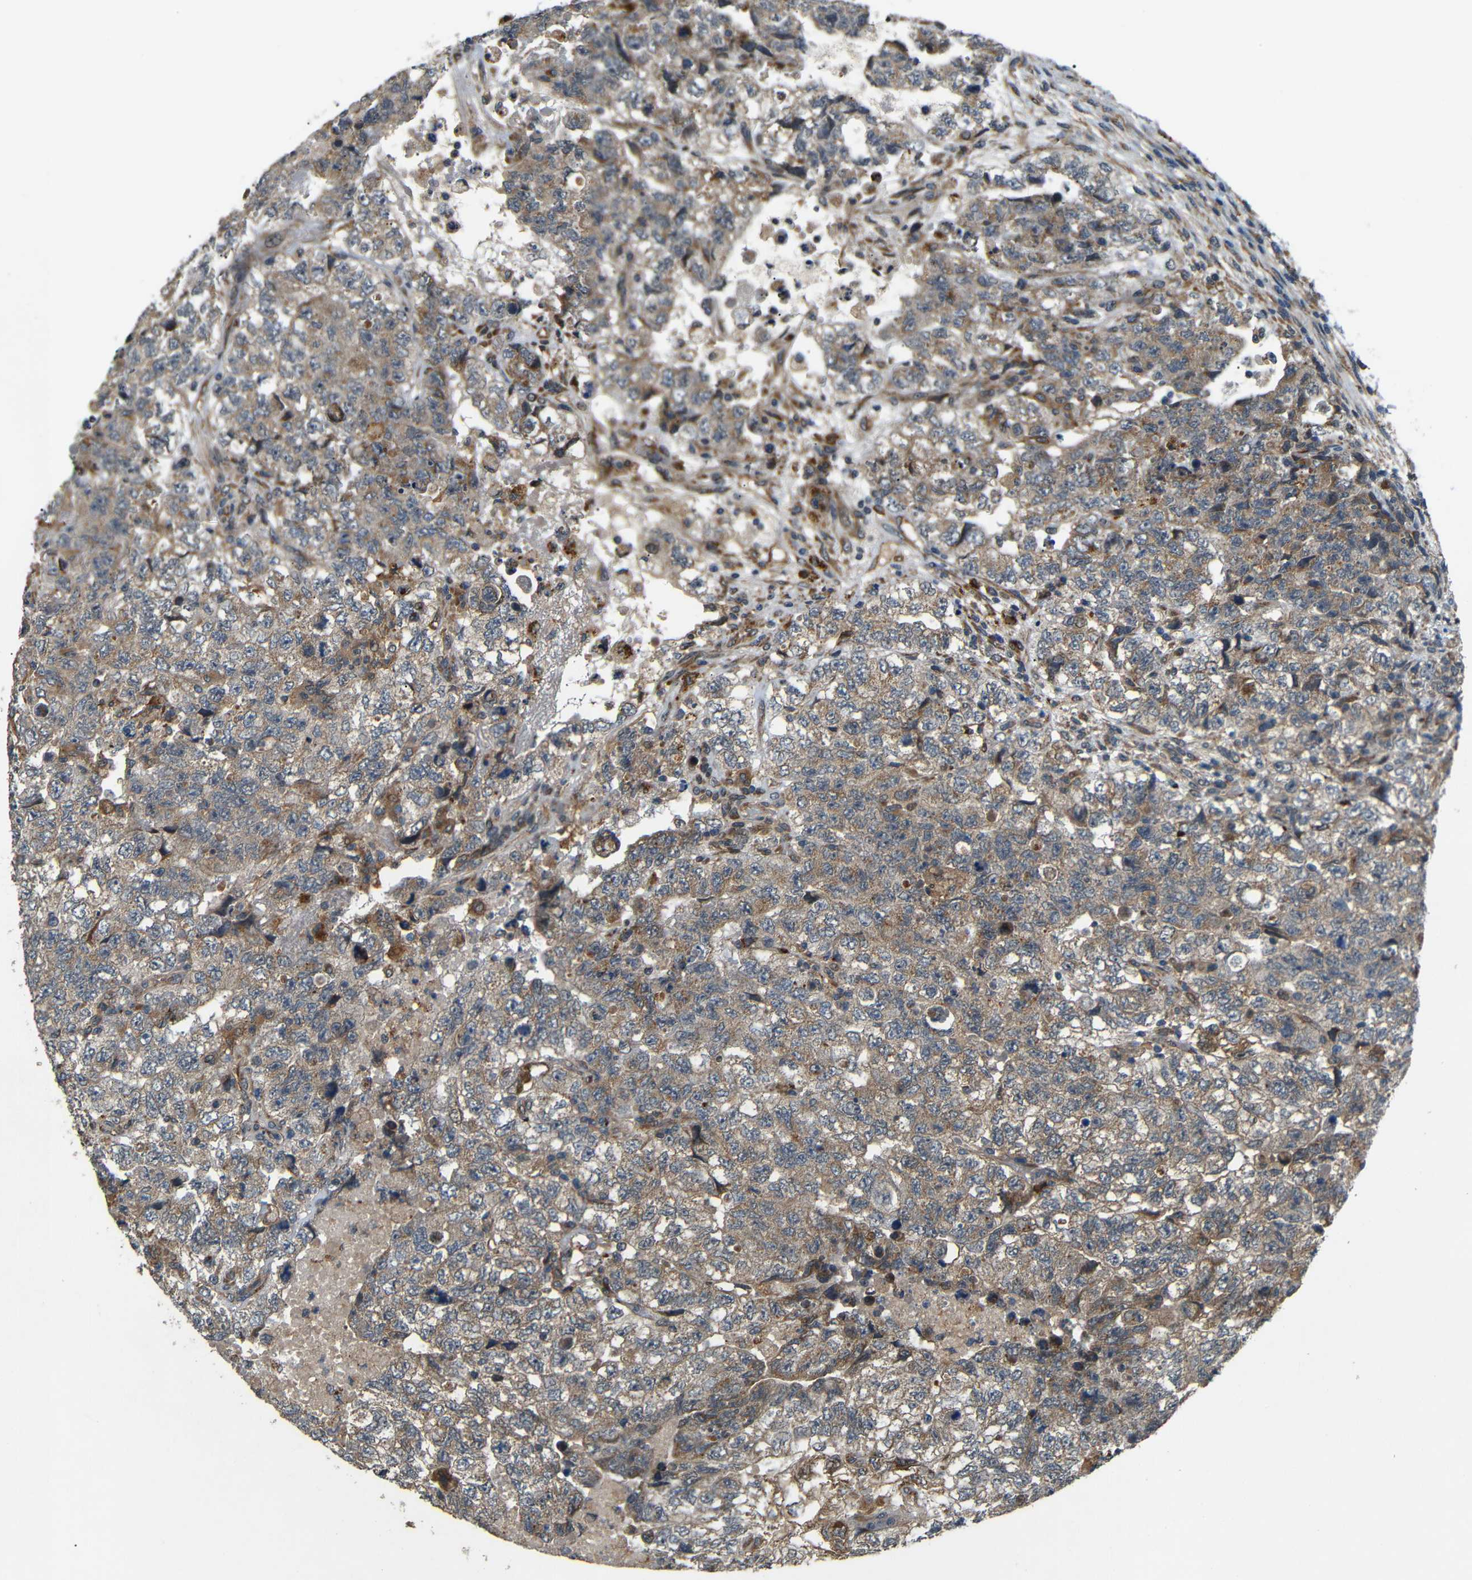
{"staining": {"intensity": "weak", "quantity": ">75%", "location": "cytoplasmic/membranous"}, "tissue": "testis cancer", "cell_type": "Tumor cells", "image_type": "cancer", "snomed": [{"axis": "morphology", "description": "Carcinoma, Embryonal, NOS"}, {"axis": "topography", "description": "Testis"}], "caption": "Human testis embryonal carcinoma stained with a protein marker exhibits weak staining in tumor cells.", "gene": "ATP7A", "patient": {"sex": "male", "age": 36}}